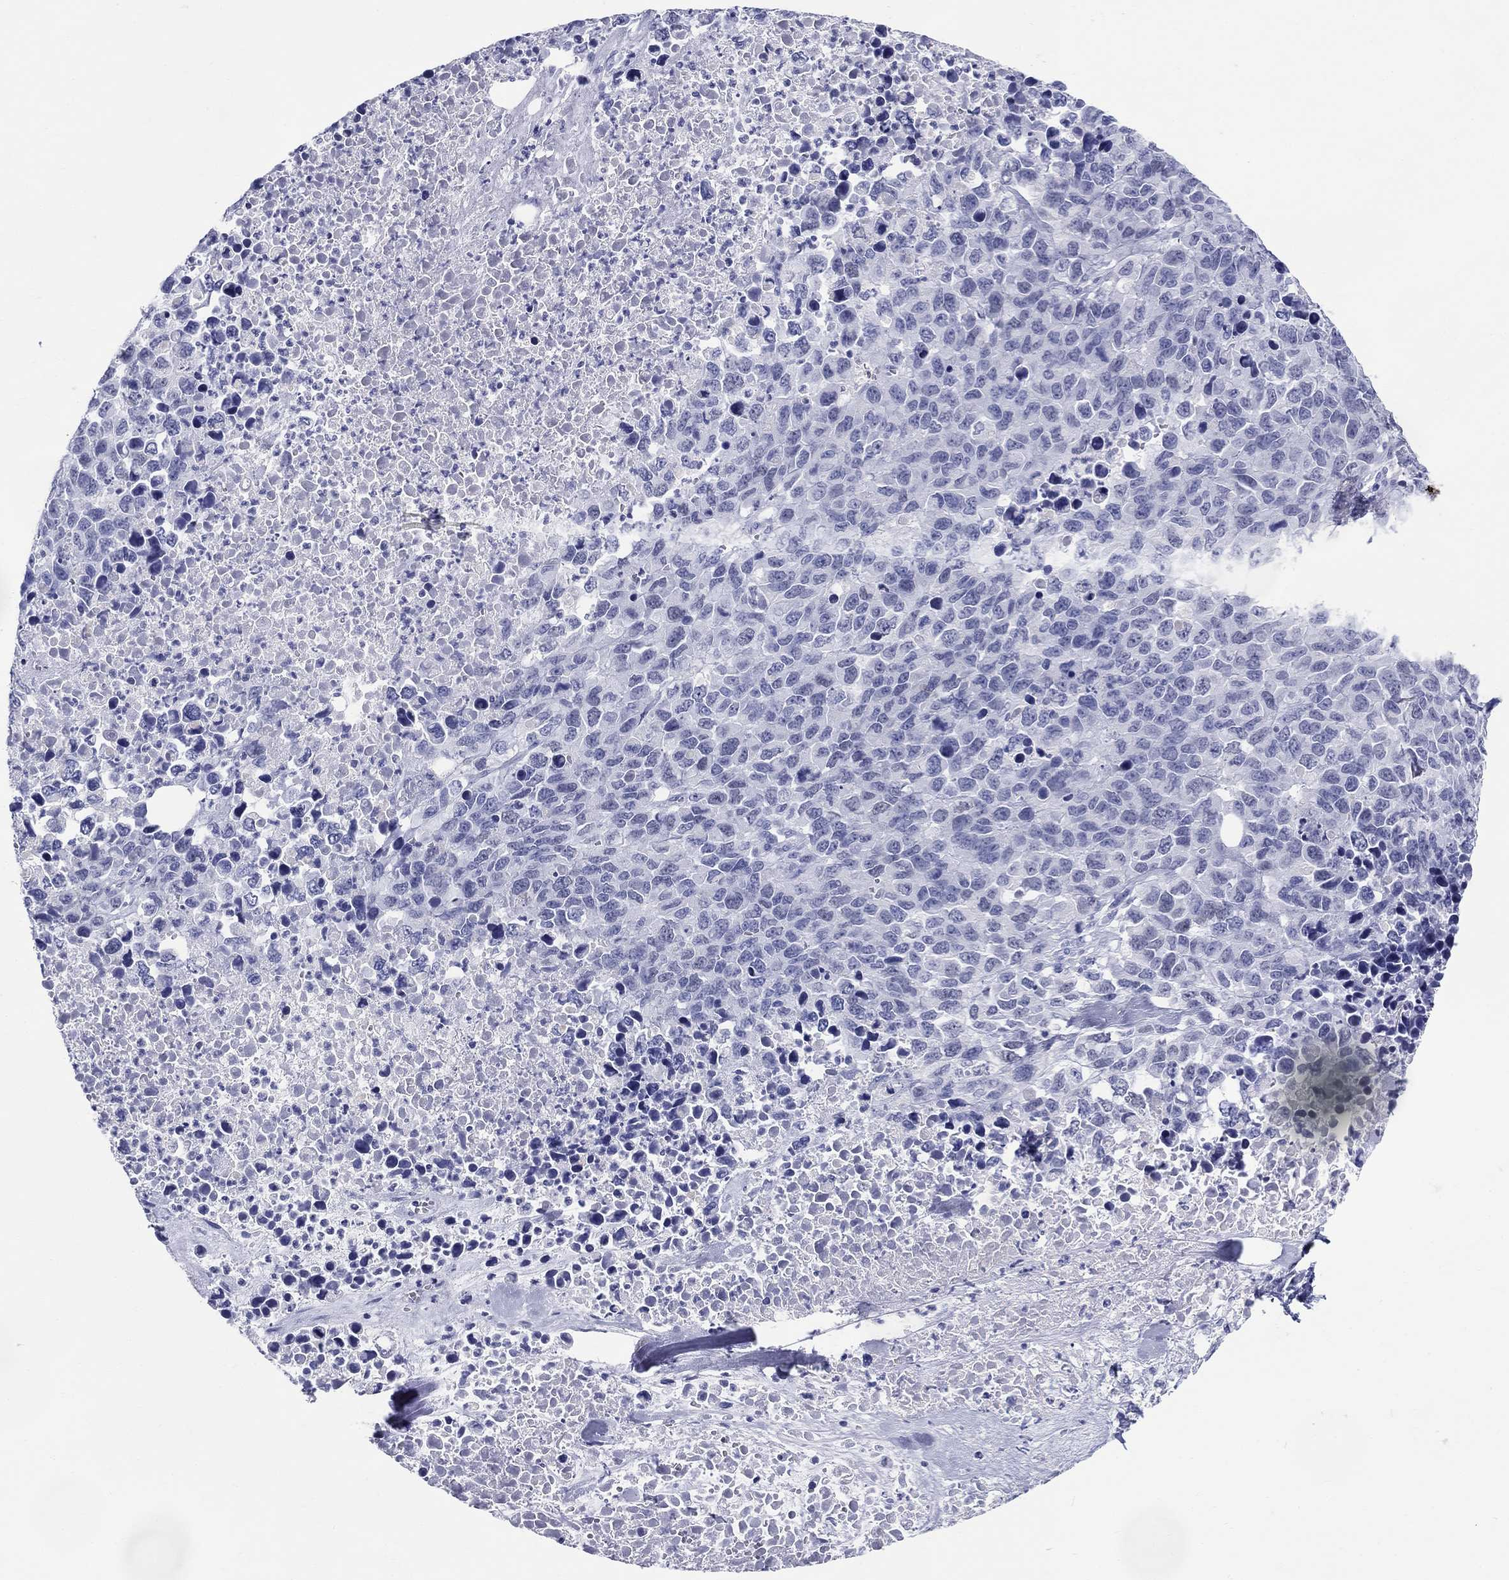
{"staining": {"intensity": "negative", "quantity": "none", "location": "none"}, "tissue": "melanoma", "cell_type": "Tumor cells", "image_type": "cancer", "snomed": [{"axis": "morphology", "description": "Malignant melanoma, Metastatic site"}, {"axis": "topography", "description": "Skin"}], "caption": "An IHC image of malignant melanoma (metastatic site) is shown. There is no staining in tumor cells of malignant melanoma (metastatic site). (Stains: DAB immunohistochemistry (IHC) with hematoxylin counter stain, Microscopy: brightfield microscopy at high magnification).", "gene": "LAMP5", "patient": {"sex": "male", "age": 84}}